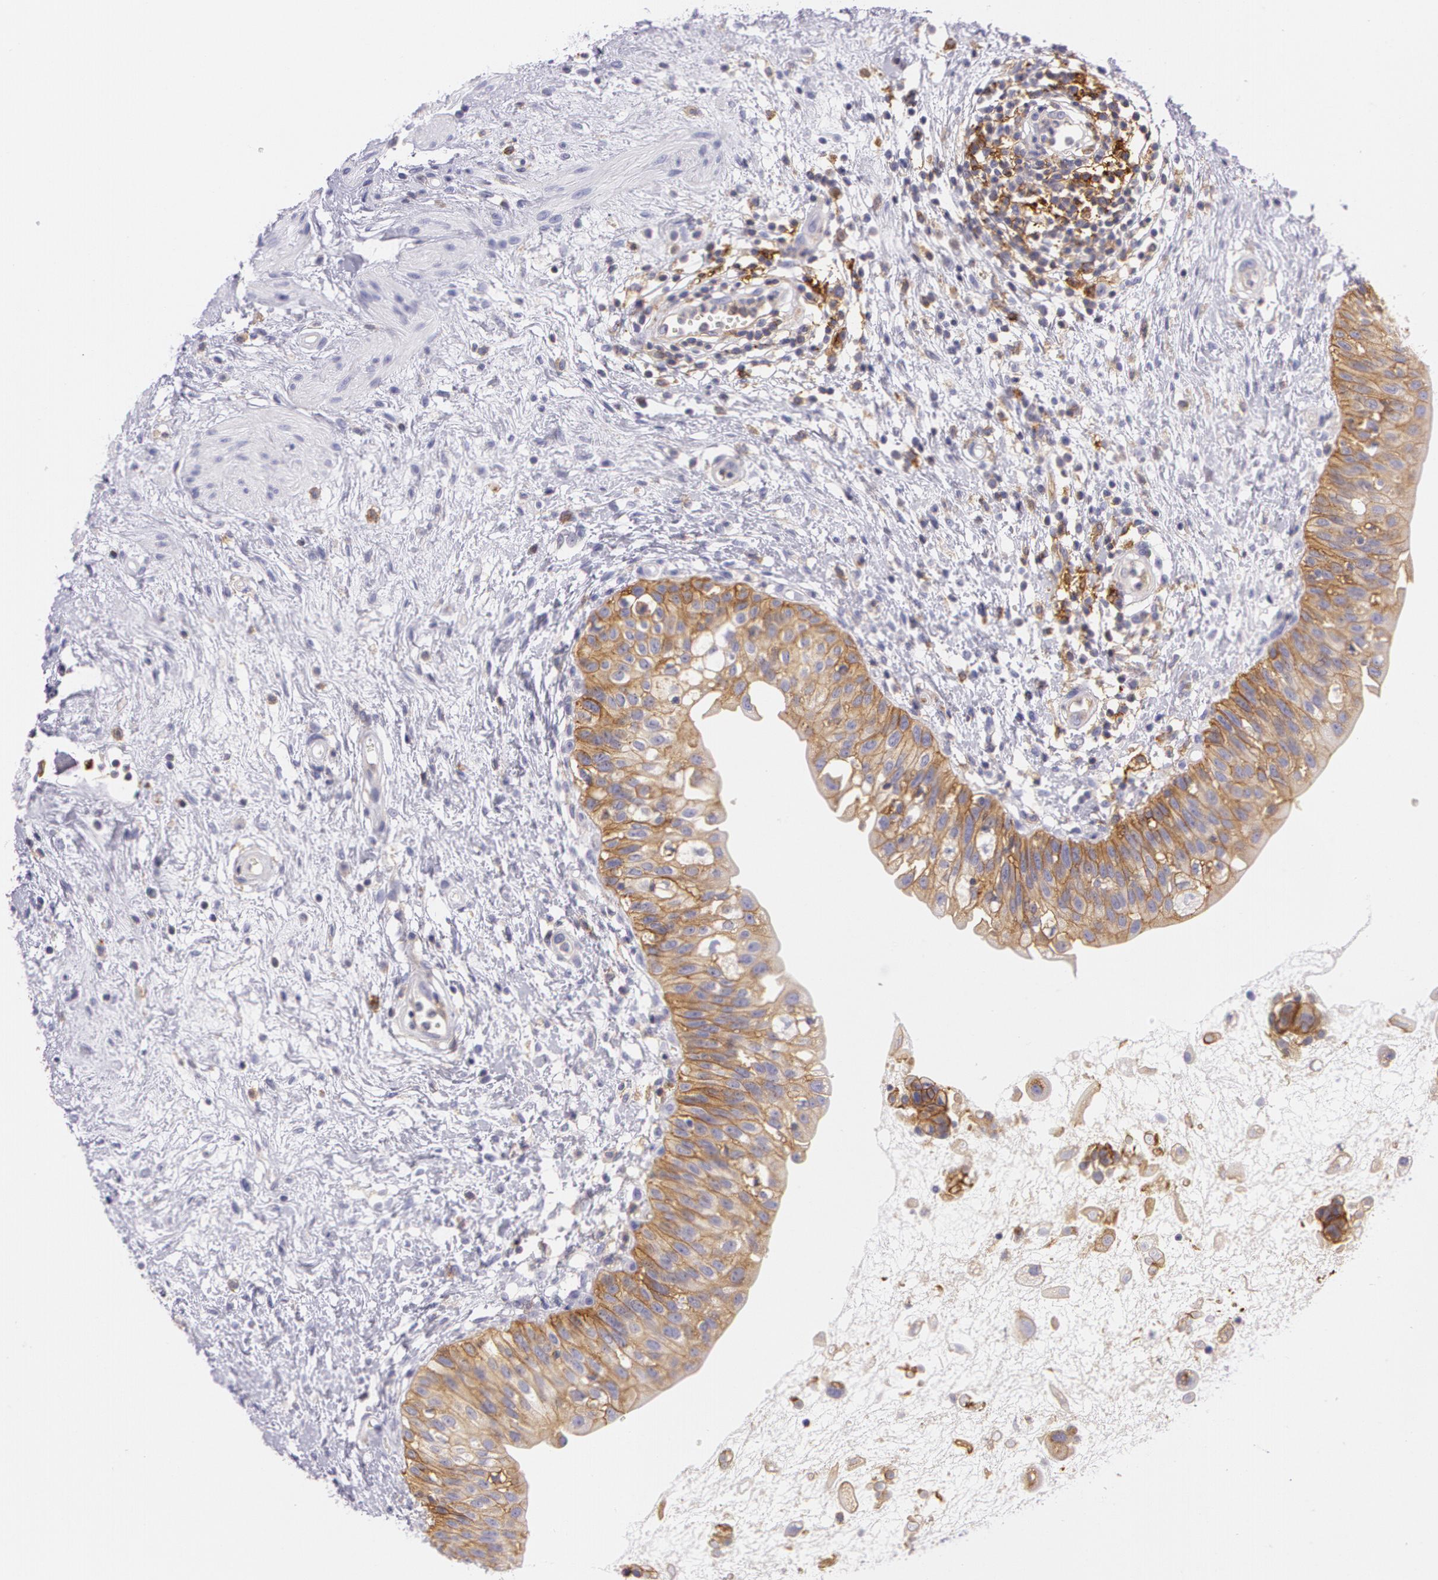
{"staining": {"intensity": "strong", "quantity": ">75%", "location": "cytoplasmic/membranous"}, "tissue": "urinary bladder", "cell_type": "Urothelial cells", "image_type": "normal", "snomed": [{"axis": "morphology", "description": "Normal tissue, NOS"}, {"axis": "topography", "description": "Urinary bladder"}], "caption": "Immunohistochemistry histopathology image of unremarkable urinary bladder: urinary bladder stained using immunohistochemistry (IHC) shows high levels of strong protein expression localized specifically in the cytoplasmic/membranous of urothelial cells, appearing as a cytoplasmic/membranous brown color.", "gene": "LY75", "patient": {"sex": "female", "age": 55}}